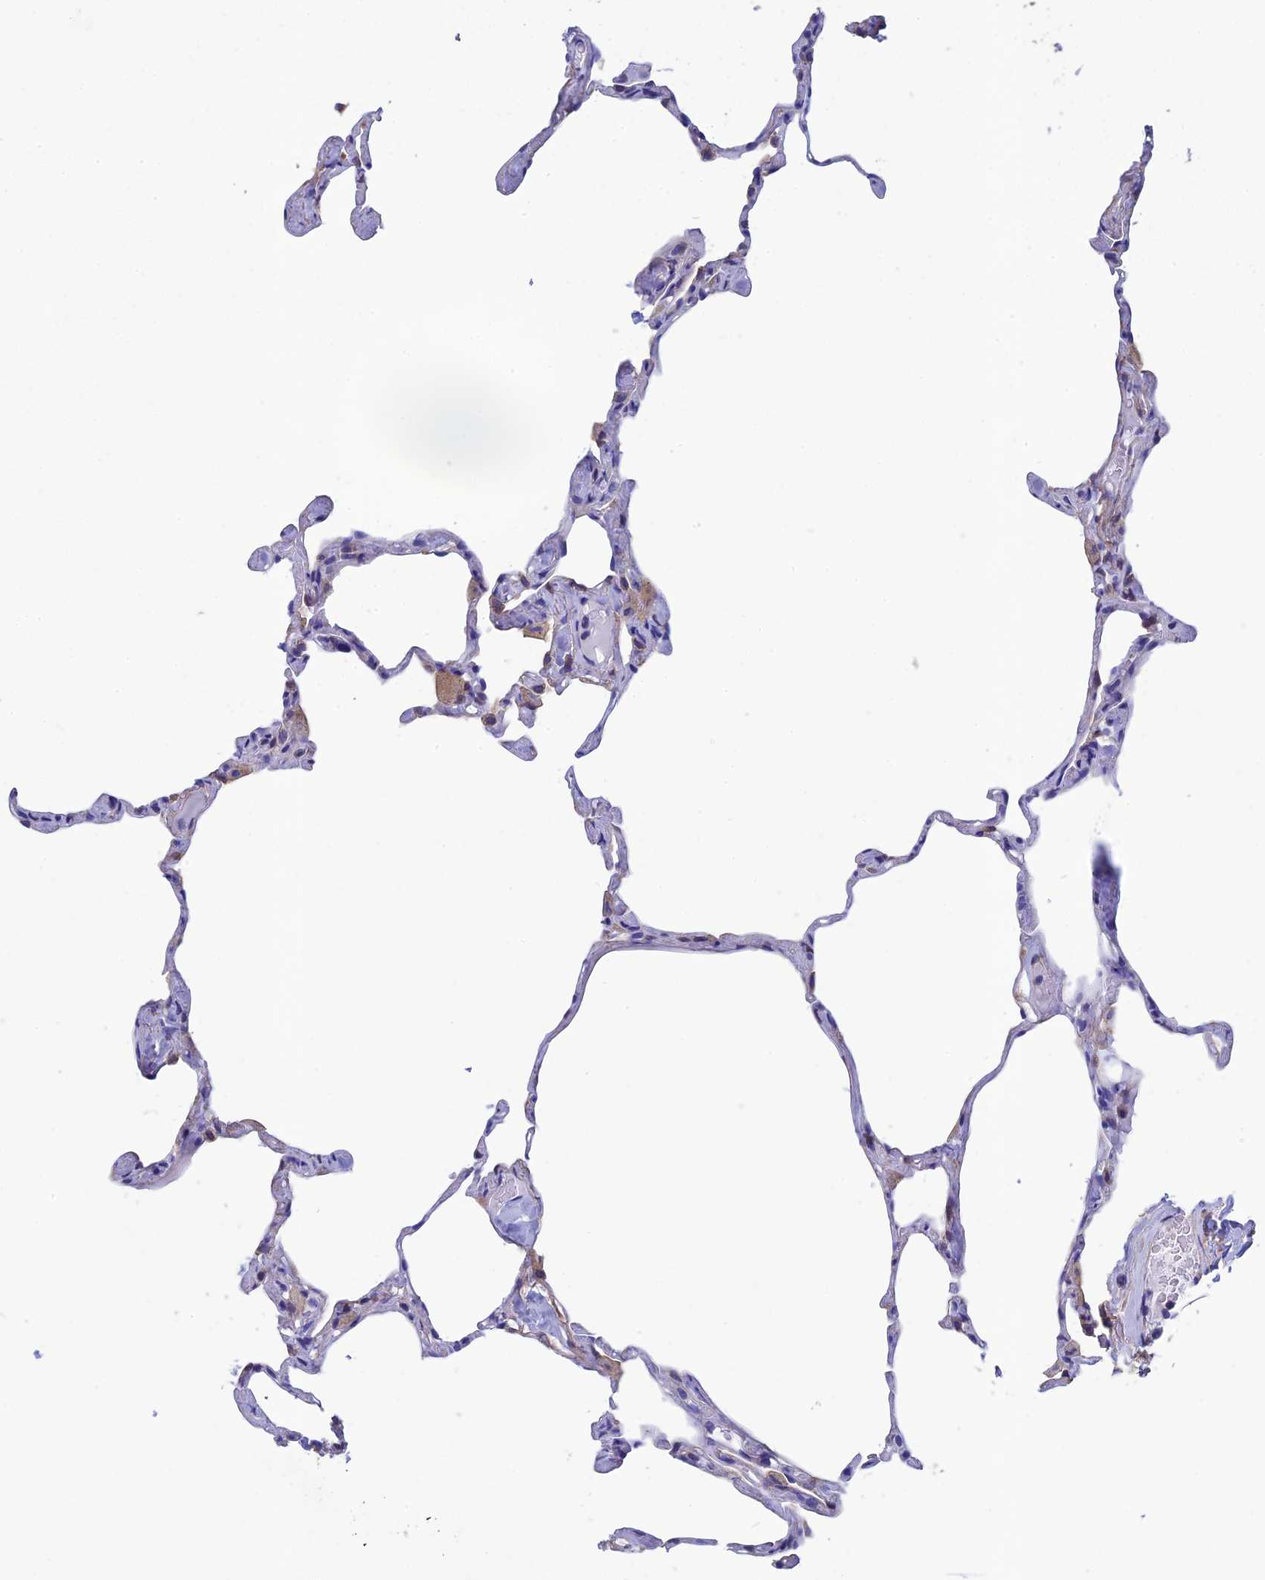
{"staining": {"intensity": "negative", "quantity": "none", "location": "none"}, "tissue": "lung", "cell_type": "Alveolar cells", "image_type": "normal", "snomed": [{"axis": "morphology", "description": "Normal tissue, NOS"}, {"axis": "topography", "description": "Lung"}], "caption": "Alveolar cells show no significant staining in normal lung. The staining is performed using DAB (3,3'-diaminobenzidine) brown chromogen with nuclei counter-stained in using hematoxylin.", "gene": "ADH7", "patient": {"sex": "male", "age": 65}}